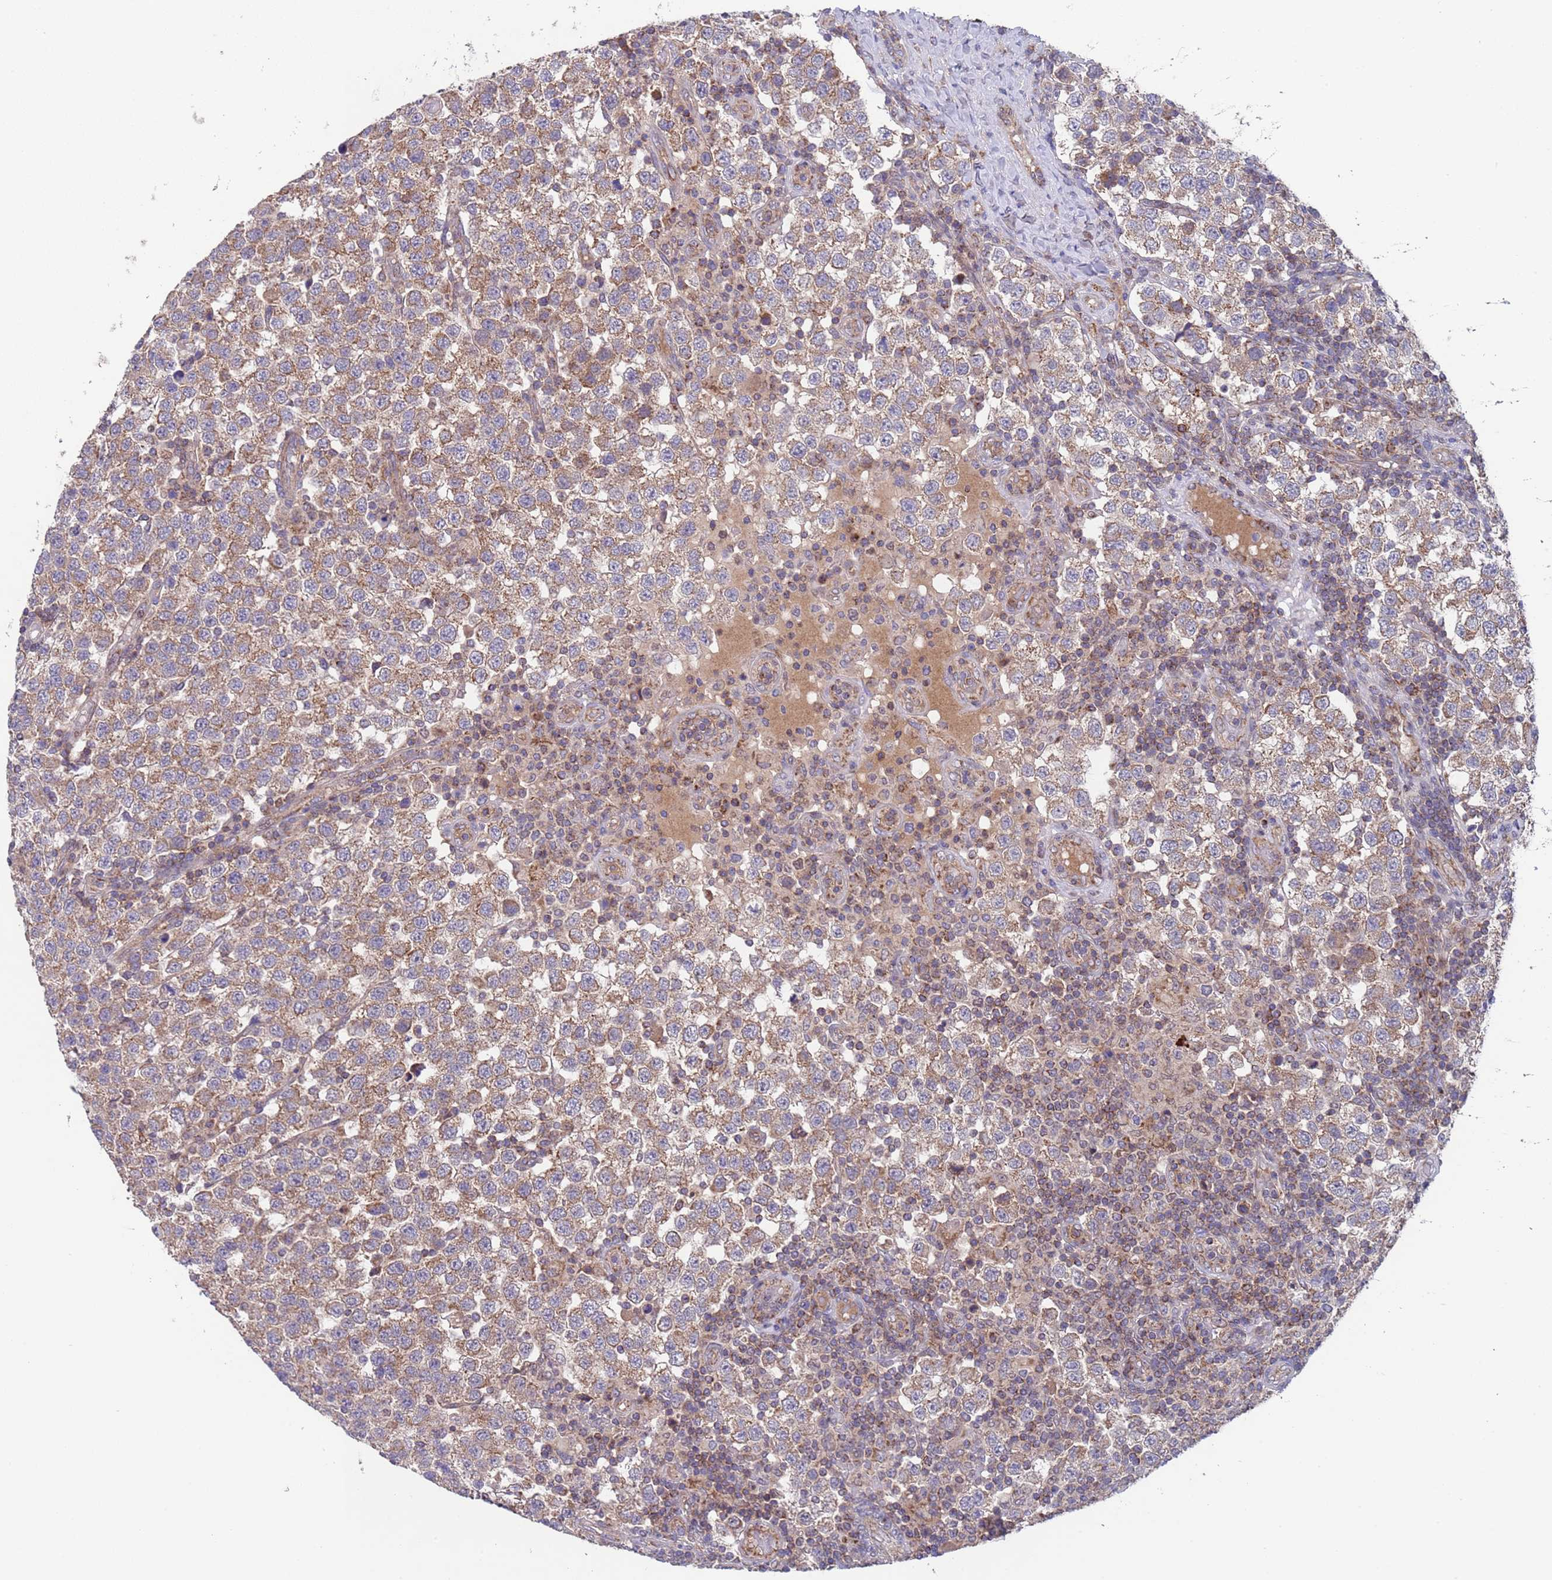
{"staining": {"intensity": "moderate", "quantity": ">75%", "location": "cytoplasmic/membranous"}, "tissue": "testis cancer", "cell_type": "Tumor cells", "image_type": "cancer", "snomed": [{"axis": "morphology", "description": "Seminoma, NOS"}, {"axis": "topography", "description": "Testis"}], "caption": "Testis cancer (seminoma) stained with a protein marker displays moderate staining in tumor cells.", "gene": "ACAD8", "patient": {"sex": "male", "age": 34}}